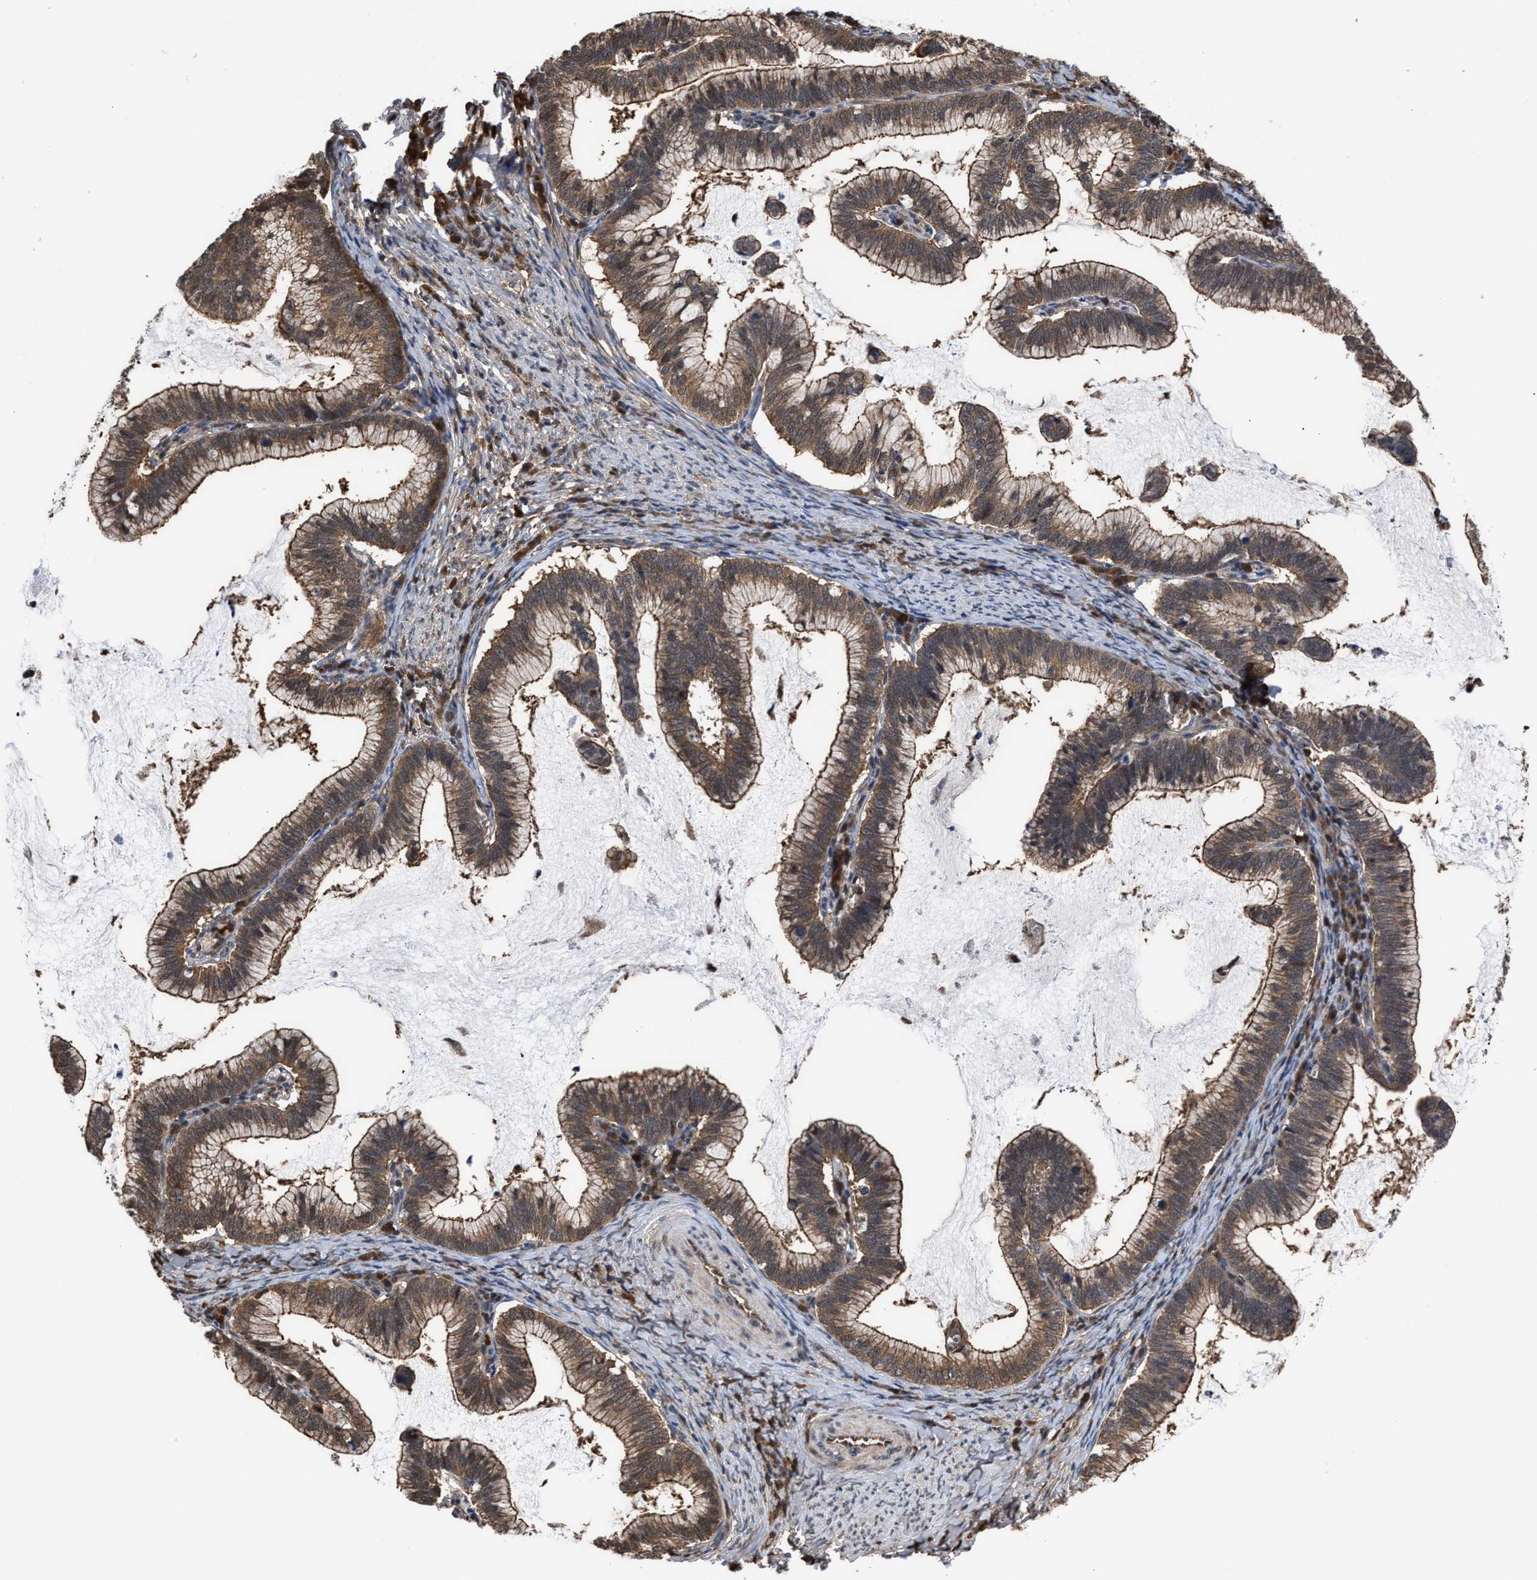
{"staining": {"intensity": "weak", "quantity": ">75%", "location": "cytoplasmic/membranous"}, "tissue": "cervical cancer", "cell_type": "Tumor cells", "image_type": "cancer", "snomed": [{"axis": "morphology", "description": "Adenocarcinoma, NOS"}, {"axis": "topography", "description": "Cervix"}], "caption": "Tumor cells show weak cytoplasmic/membranous positivity in about >75% of cells in adenocarcinoma (cervical).", "gene": "SCAI", "patient": {"sex": "female", "age": 36}}